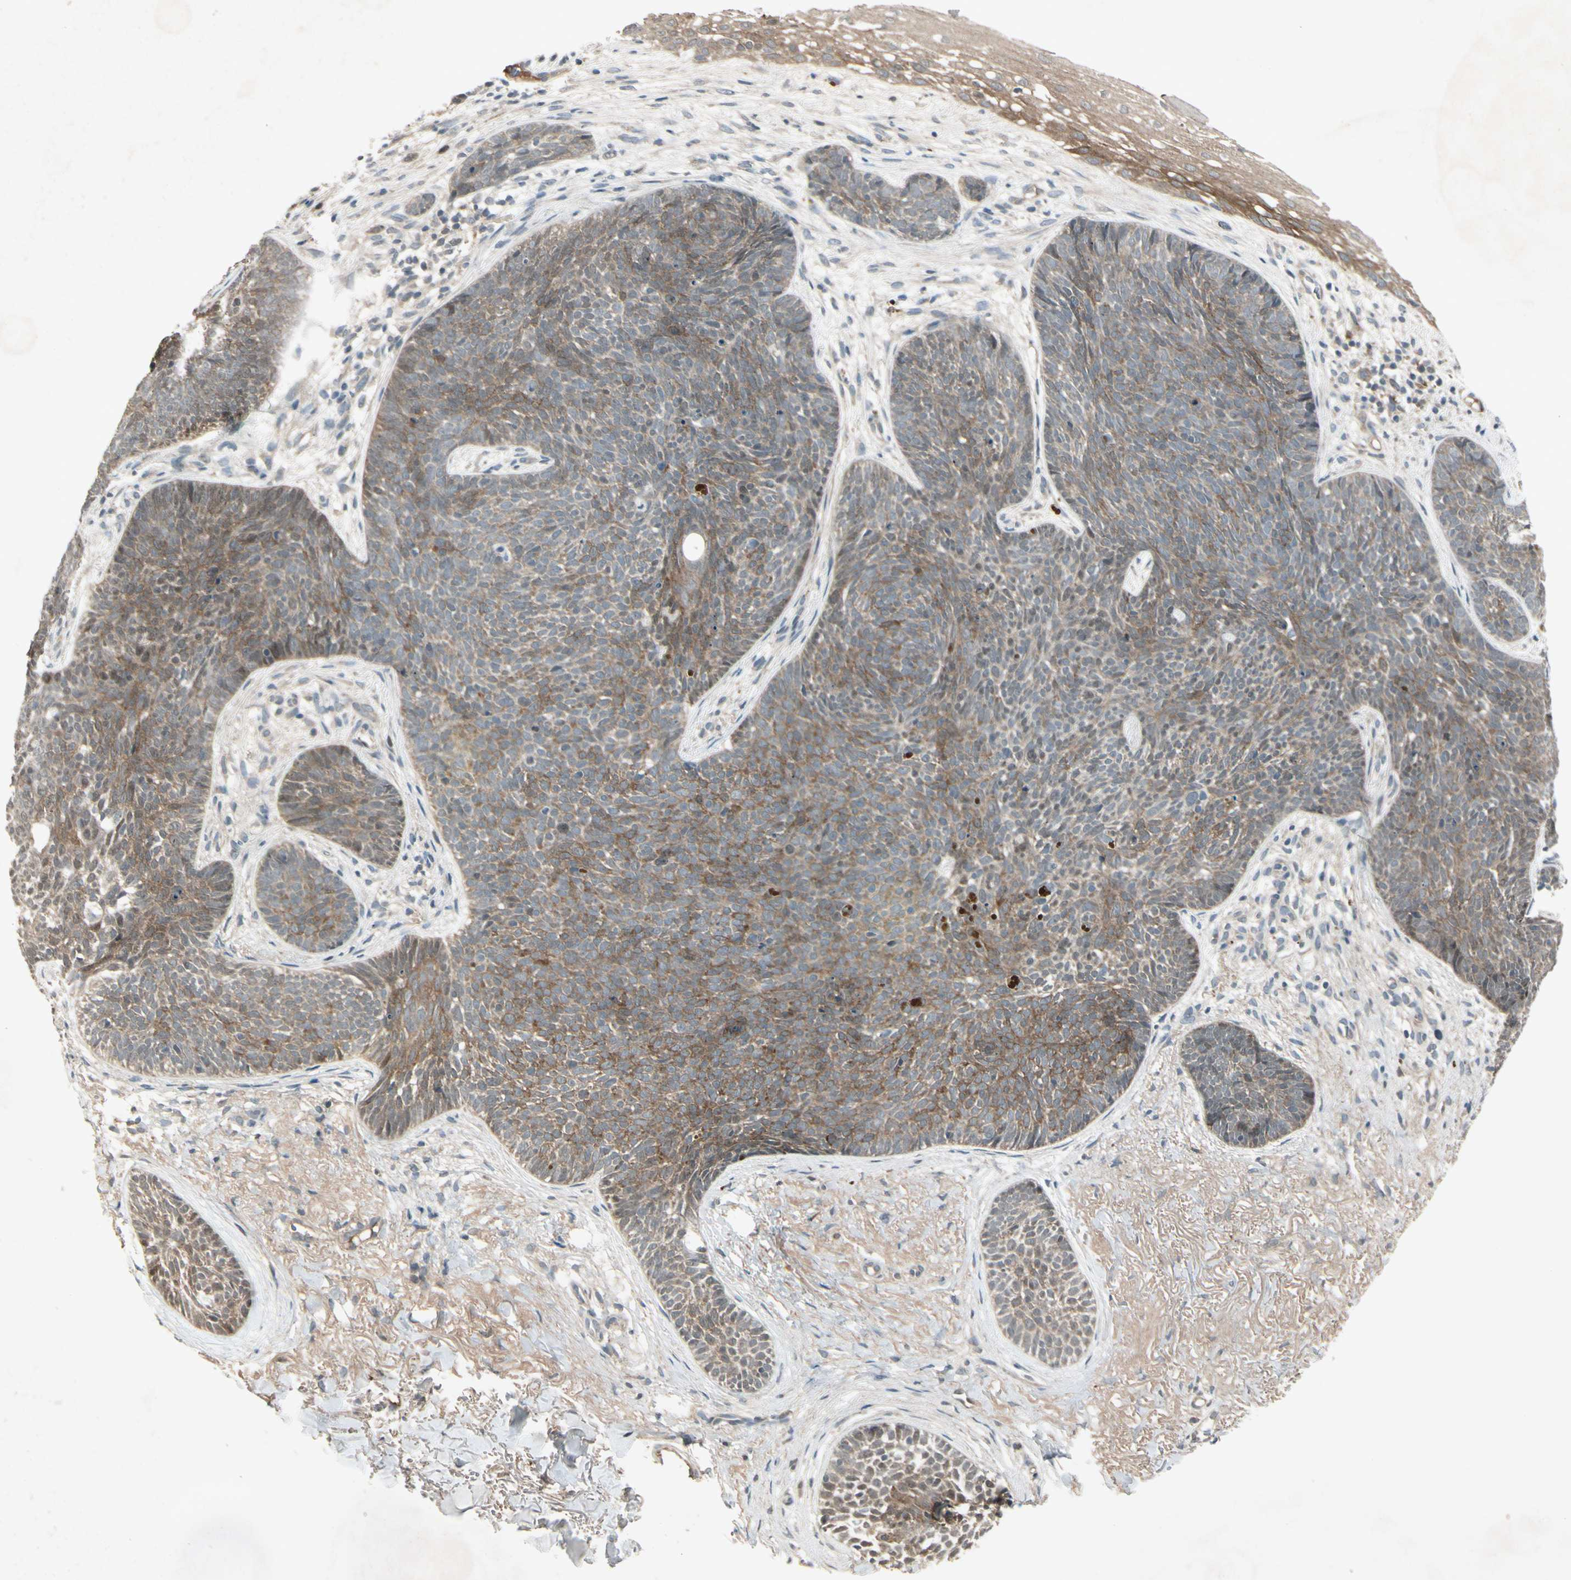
{"staining": {"intensity": "moderate", "quantity": ">75%", "location": "cytoplasmic/membranous"}, "tissue": "skin cancer", "cell_type": "Tumor cells", "image_type": "cancer", "snomed": [{"axis": "morphology", "description": "Basal cell carcinoma"}, {"axis": "topography", "description": "Skin"}], "caption": "Protein analysis of basal cell carcinoma (skin) tissue displays moderate cytoplasmic/membranous expression in approximately >75% of tumor cells.", "gene": "FHDC1", "patient": {"sex": "female", "age": 70}}